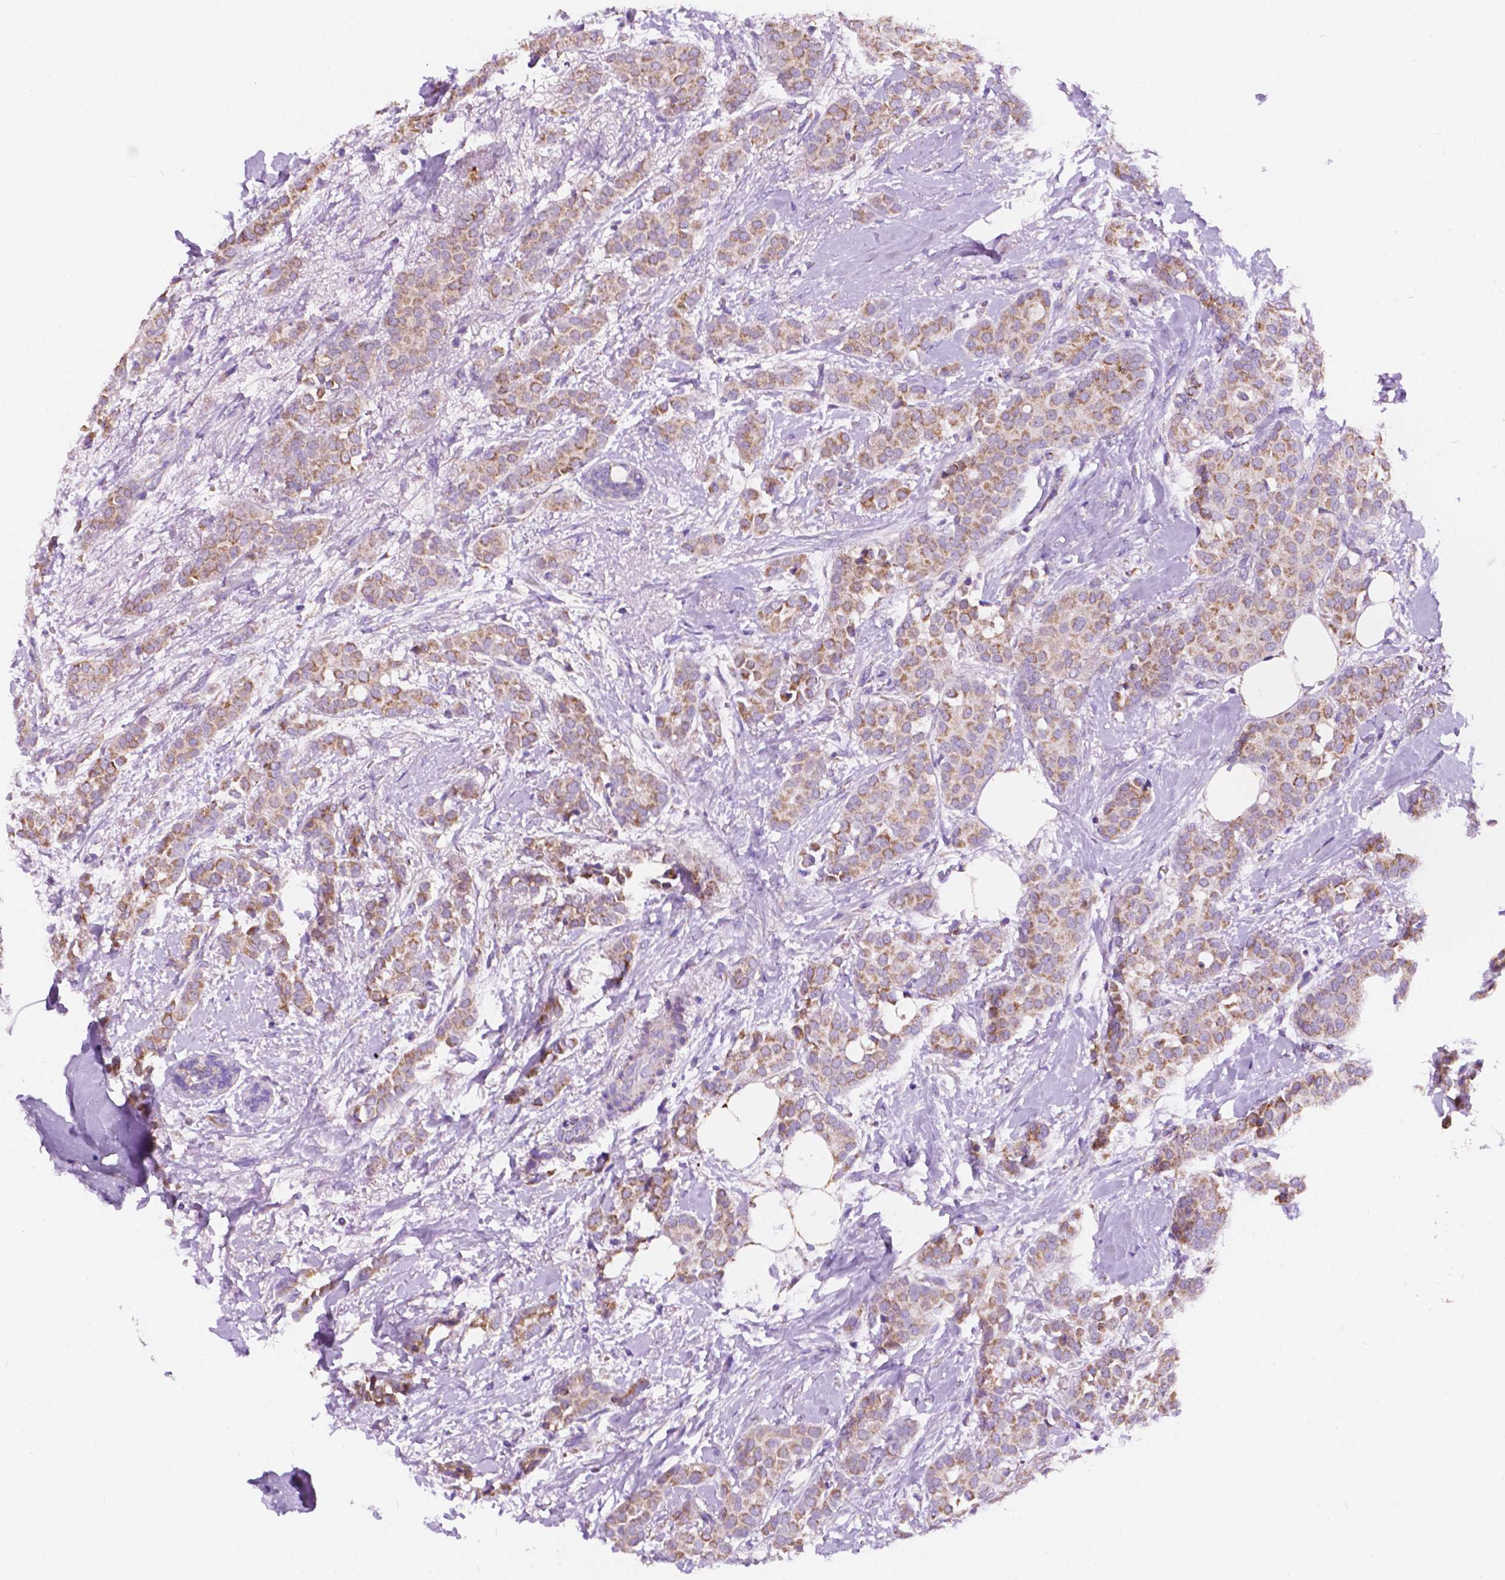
{"staining": {"intensity": "weak", "quantity": ">75%", "location": "cytoplasmic/membranous"}, "tissue": "breast cancer", "cell_type": "Tumor cells", "image_type": "cancer", "snomed": [{"axis": "morphology", "description": "Duct carcinoma"}, {"axis": "topography", "description": "Breast"}], "caption": "A low amount of weak cytoplasmic/membranous staining is appreciated in approximately >75% of tumor cells in infiltrating ductal carcinoma (breast) tissue.", "gene": "TRPV5", "patient": {"sex": "female", "age": 79}}